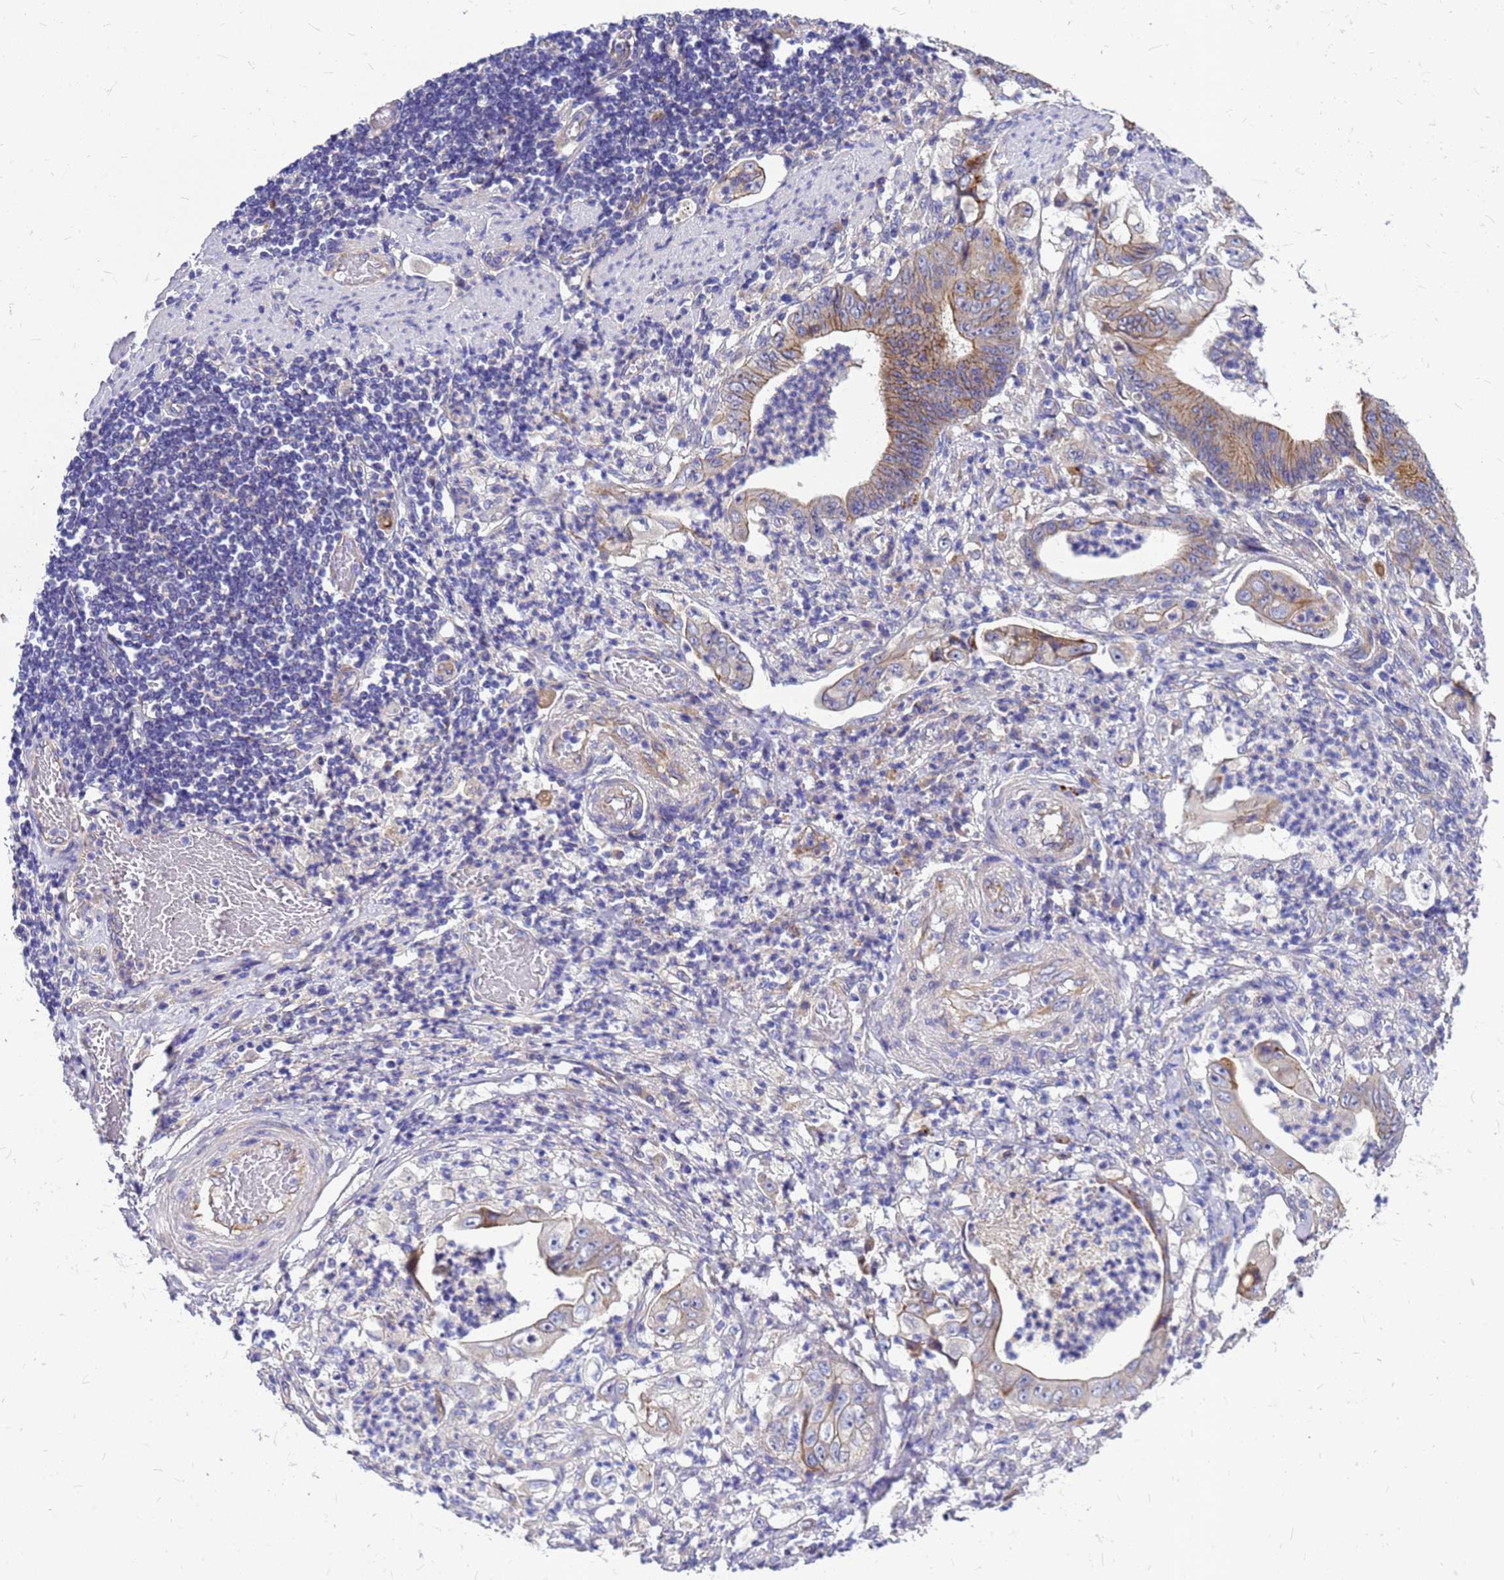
{"staining": {"intensity": "moderate", "quantity": ">75%", "location": "cytoplasmic/membranous"}, "tissue": "stomach cancer", "cell_type": "Tumor cells", "image_type": "cancer", "snomed": [{"axis": "morphology", "description": "Adenocarcinoma, NOS"}, {"axis": "topography", "description": "Stomach"}], "caption": "Immunohistochemical staining of adenocarcinoma (stomach) displays medium levels of moderate cytoplasmic/membranous protein staining in approximately >75% of tumor cells.", "gene": "FBXW5", "patient": {"sex": "female", "age": 73}}